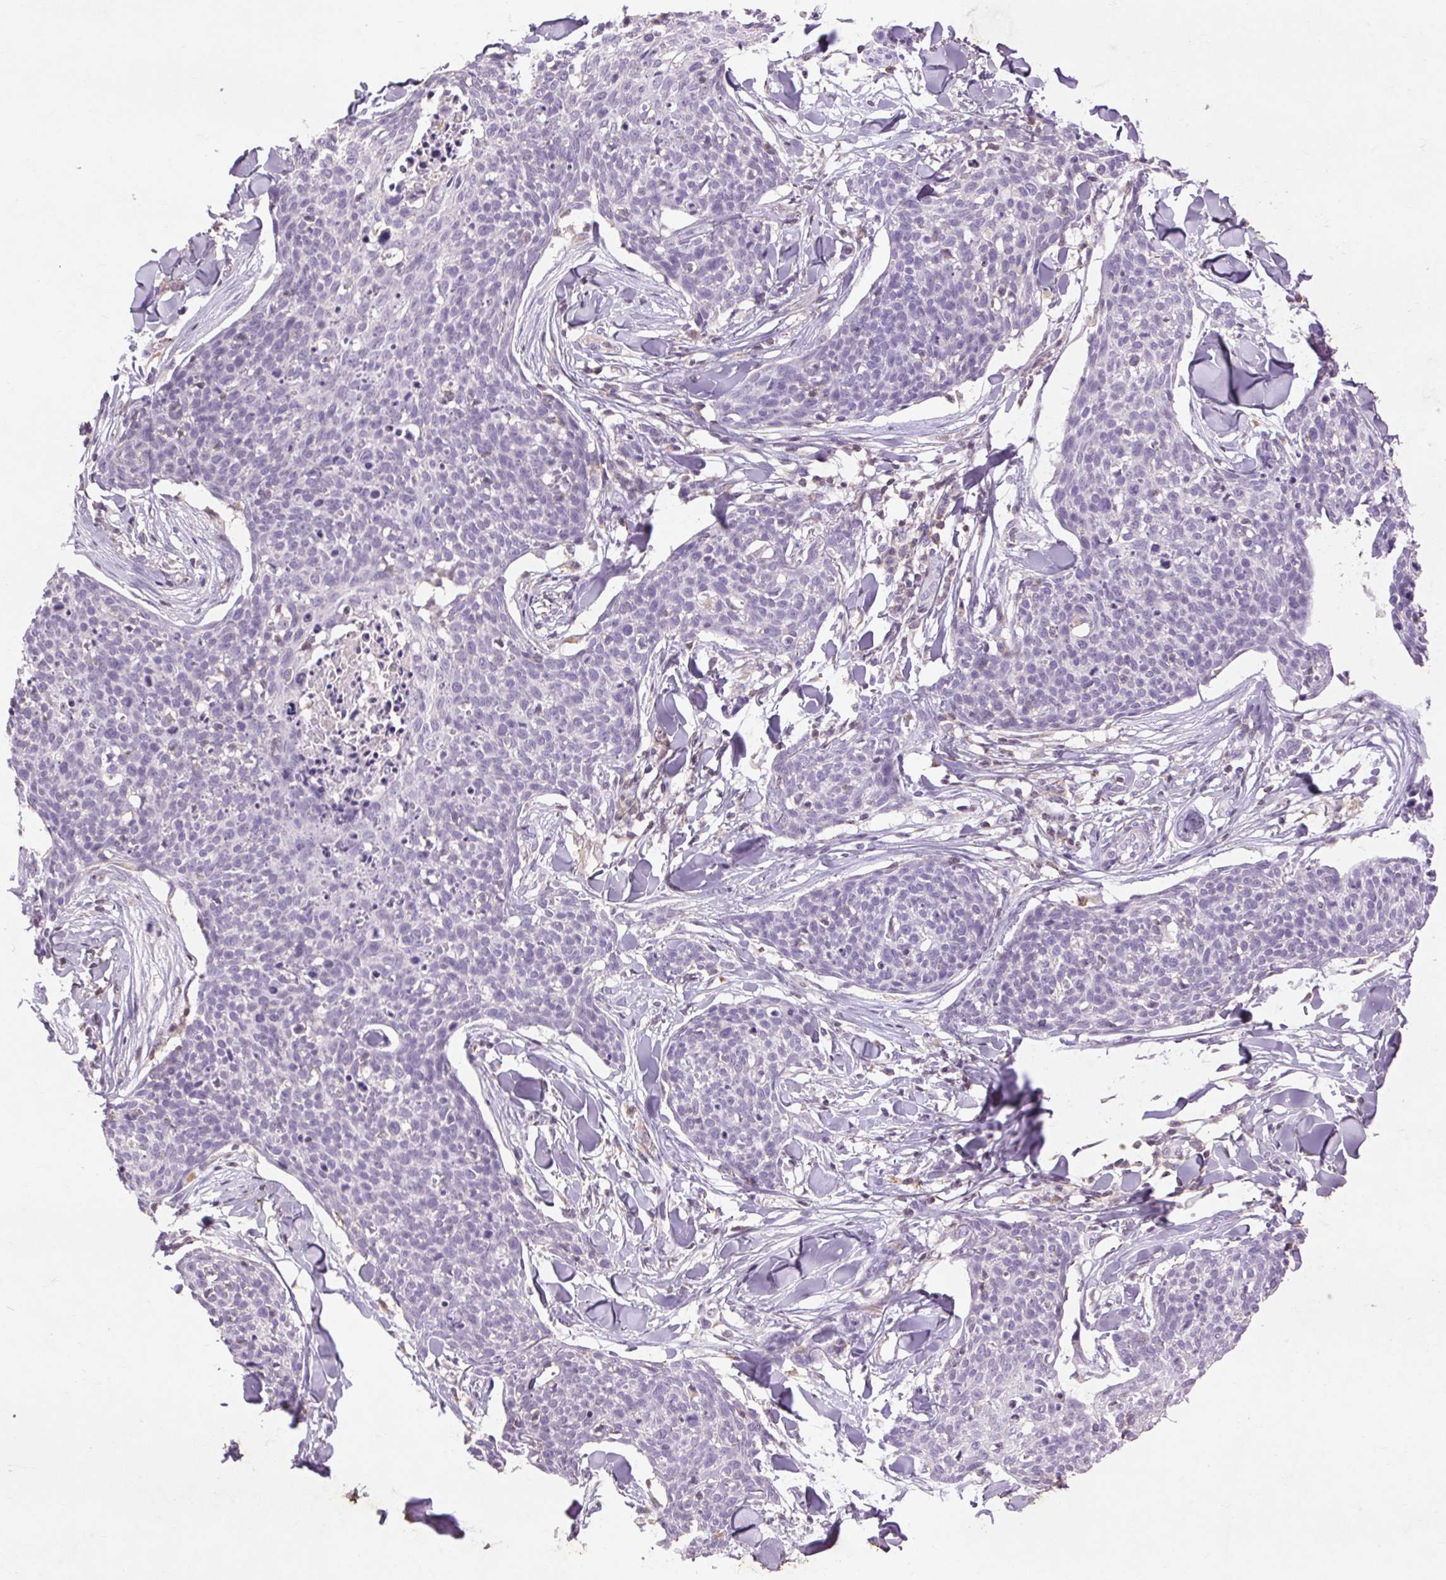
{"staining": {"intensity": "negative", "quantity": "none", "location": "none"}, "tissue": "skin cancer", "cell_type": "Tumor cells", "image_type": "cancer", "snomed": [{"axis": "morphology", "description": "Squamous cell carcinoma, NOS"}, {"axis": "topography", "description": "Skin"}, {"axis": "topography", "description": "Vulva"}], "caption": "Tumor cells show no significant protein positivity in skin cancer.", "gene": "FNDC7", "patient": {"sex": "female", "age": 75}}